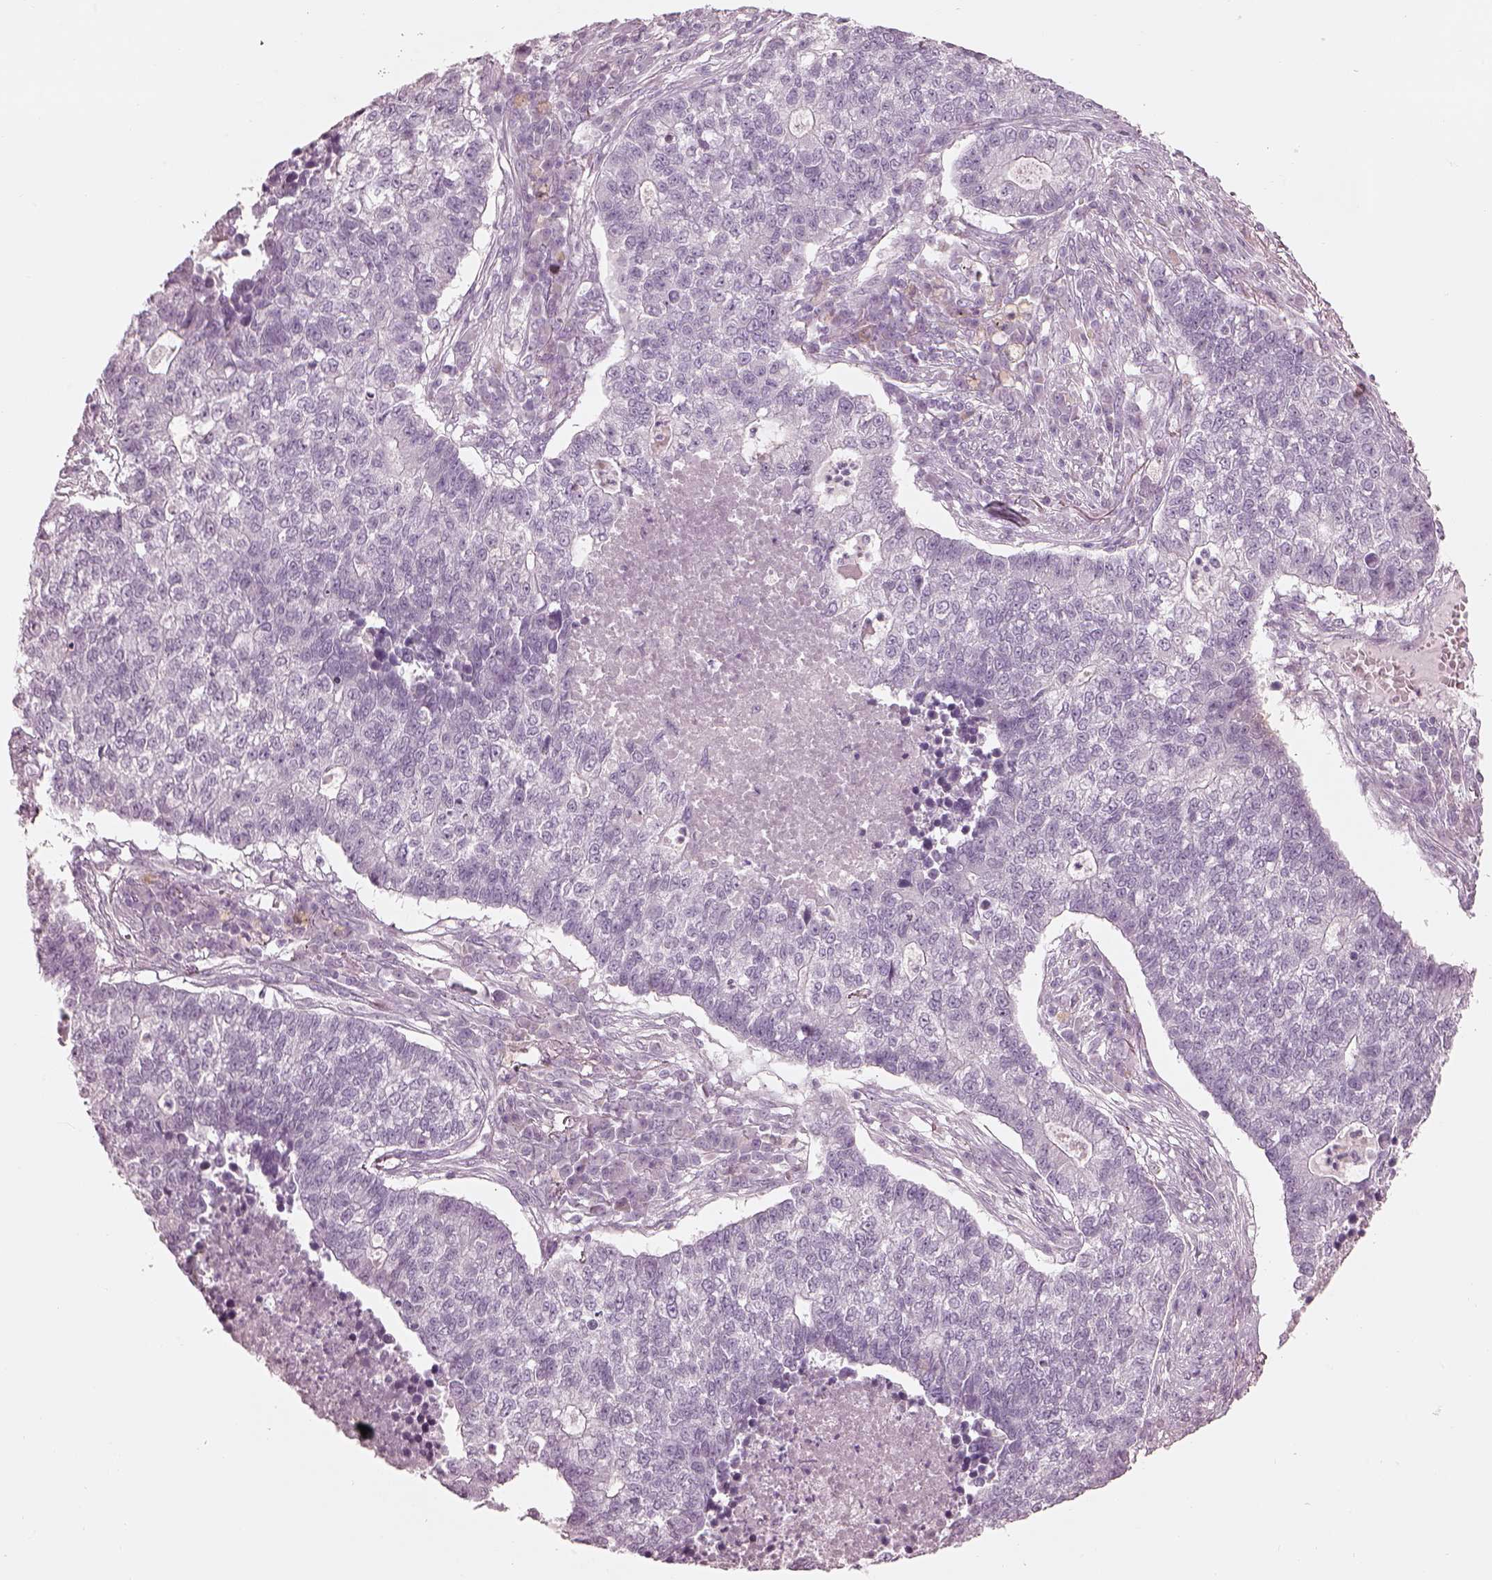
{"staining": {"intensity": "negative", "quantity": "none", "location": "none"}, "tissue": "lung cancer", "cell_type": "Tumor cells", "image_type": "cancer", "snomed": [{"axis": "morphology", "description": "Adenocarcinoma, NOS"}, {"axis": "topography", "description": "Lung"}], "caption": "A photomicrograph of human adenocarcinoma (lung) is negative for staining in tumor cells.", "gene": "RSPH9", "patient": {"sex": "male", "age": 57}}